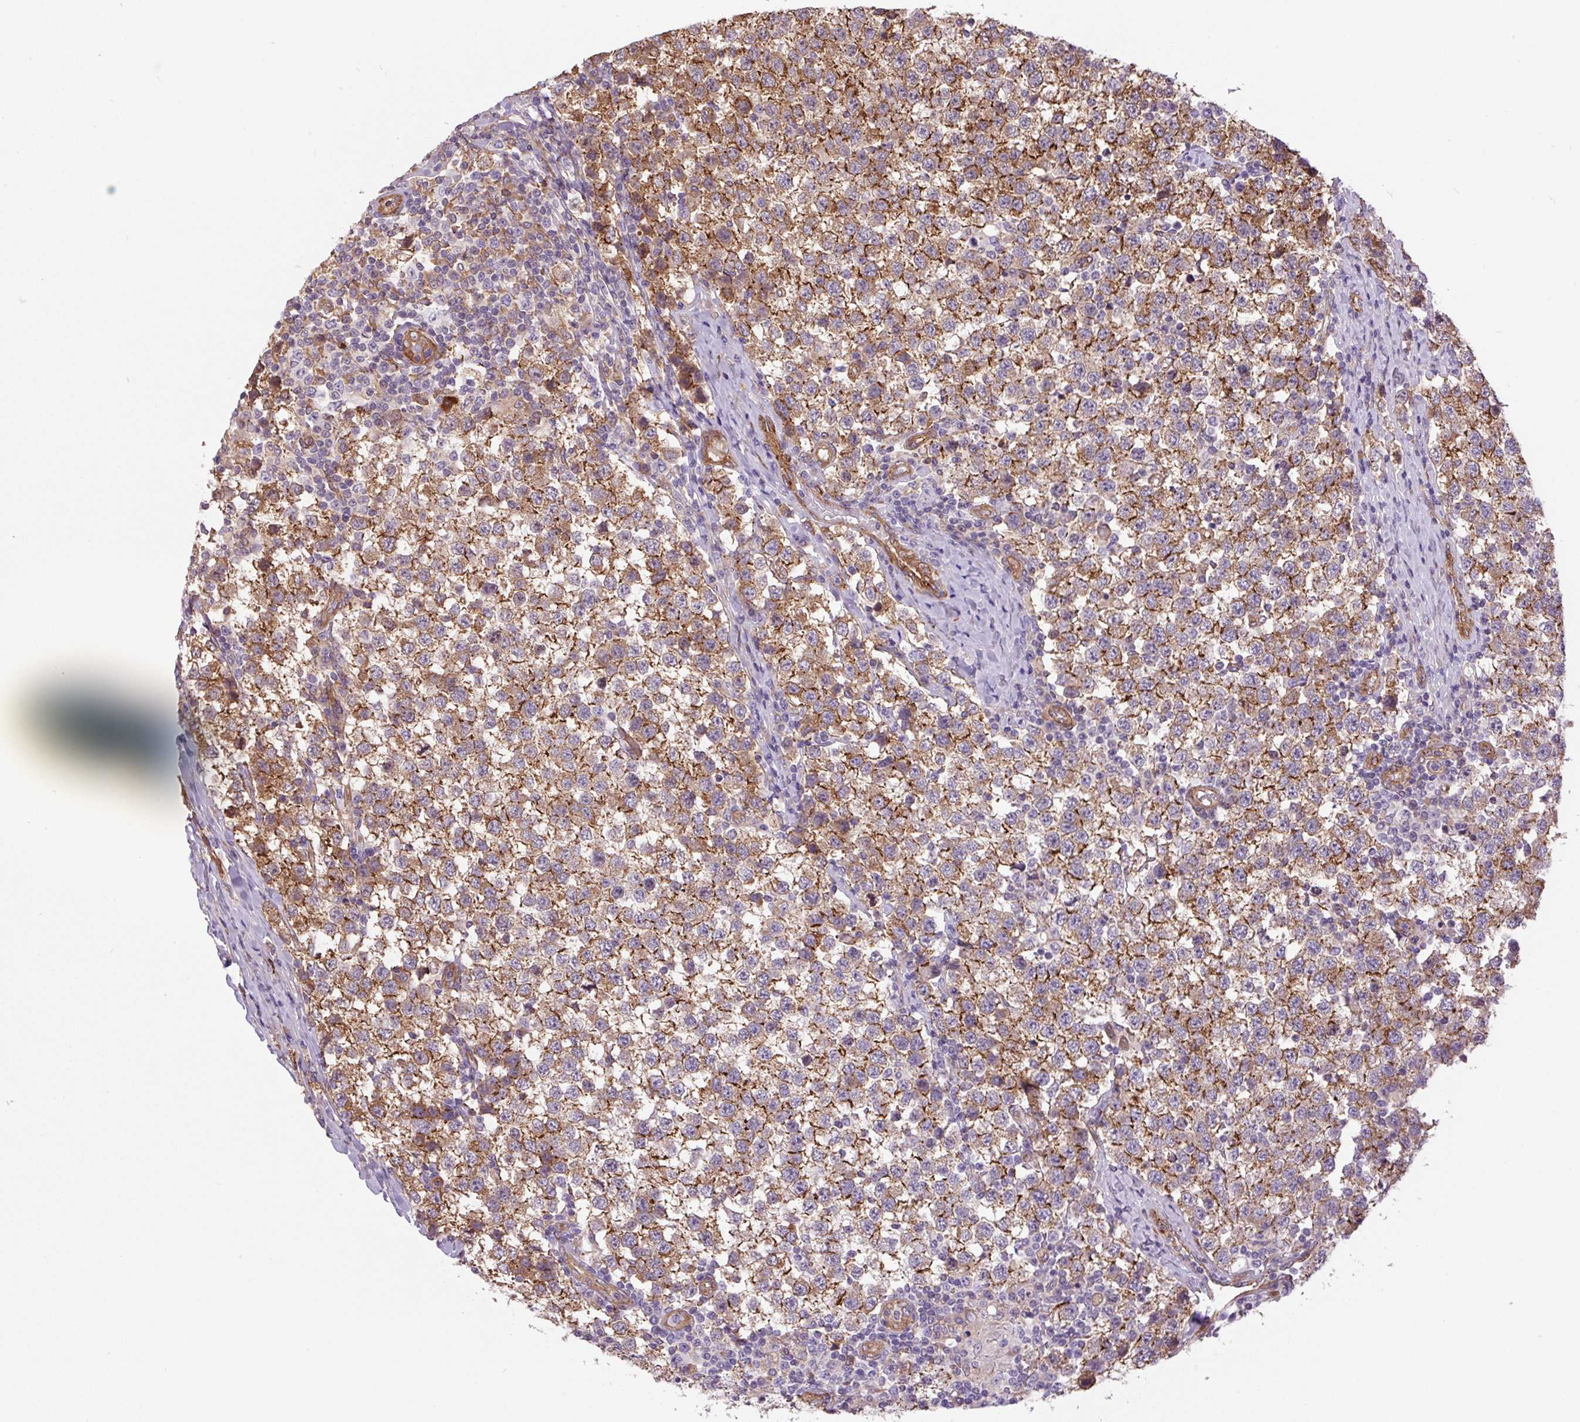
{"staining": {"intensity": "strong", "quantity": ">75%", "location": "cytoplasmic/membranous"}, "tissue": "testis cancer", "cell_type": "Tumor cells", "image_type": "cancer", "snomed": [{"axis": "morphology", "description": "Seminoma, NOS"}, {"axis": "topography", "description": "Testis"}], "caption": "Immunohistochemistry photomicrograph of testis seminoma stained for a protein (brown), which displays high levels of strong cytoplasmic/membranous staining in approximately >75% of tumor cells.", "gene": "SEPTIN10", "patient": {"sex": "male", "age": 34}}